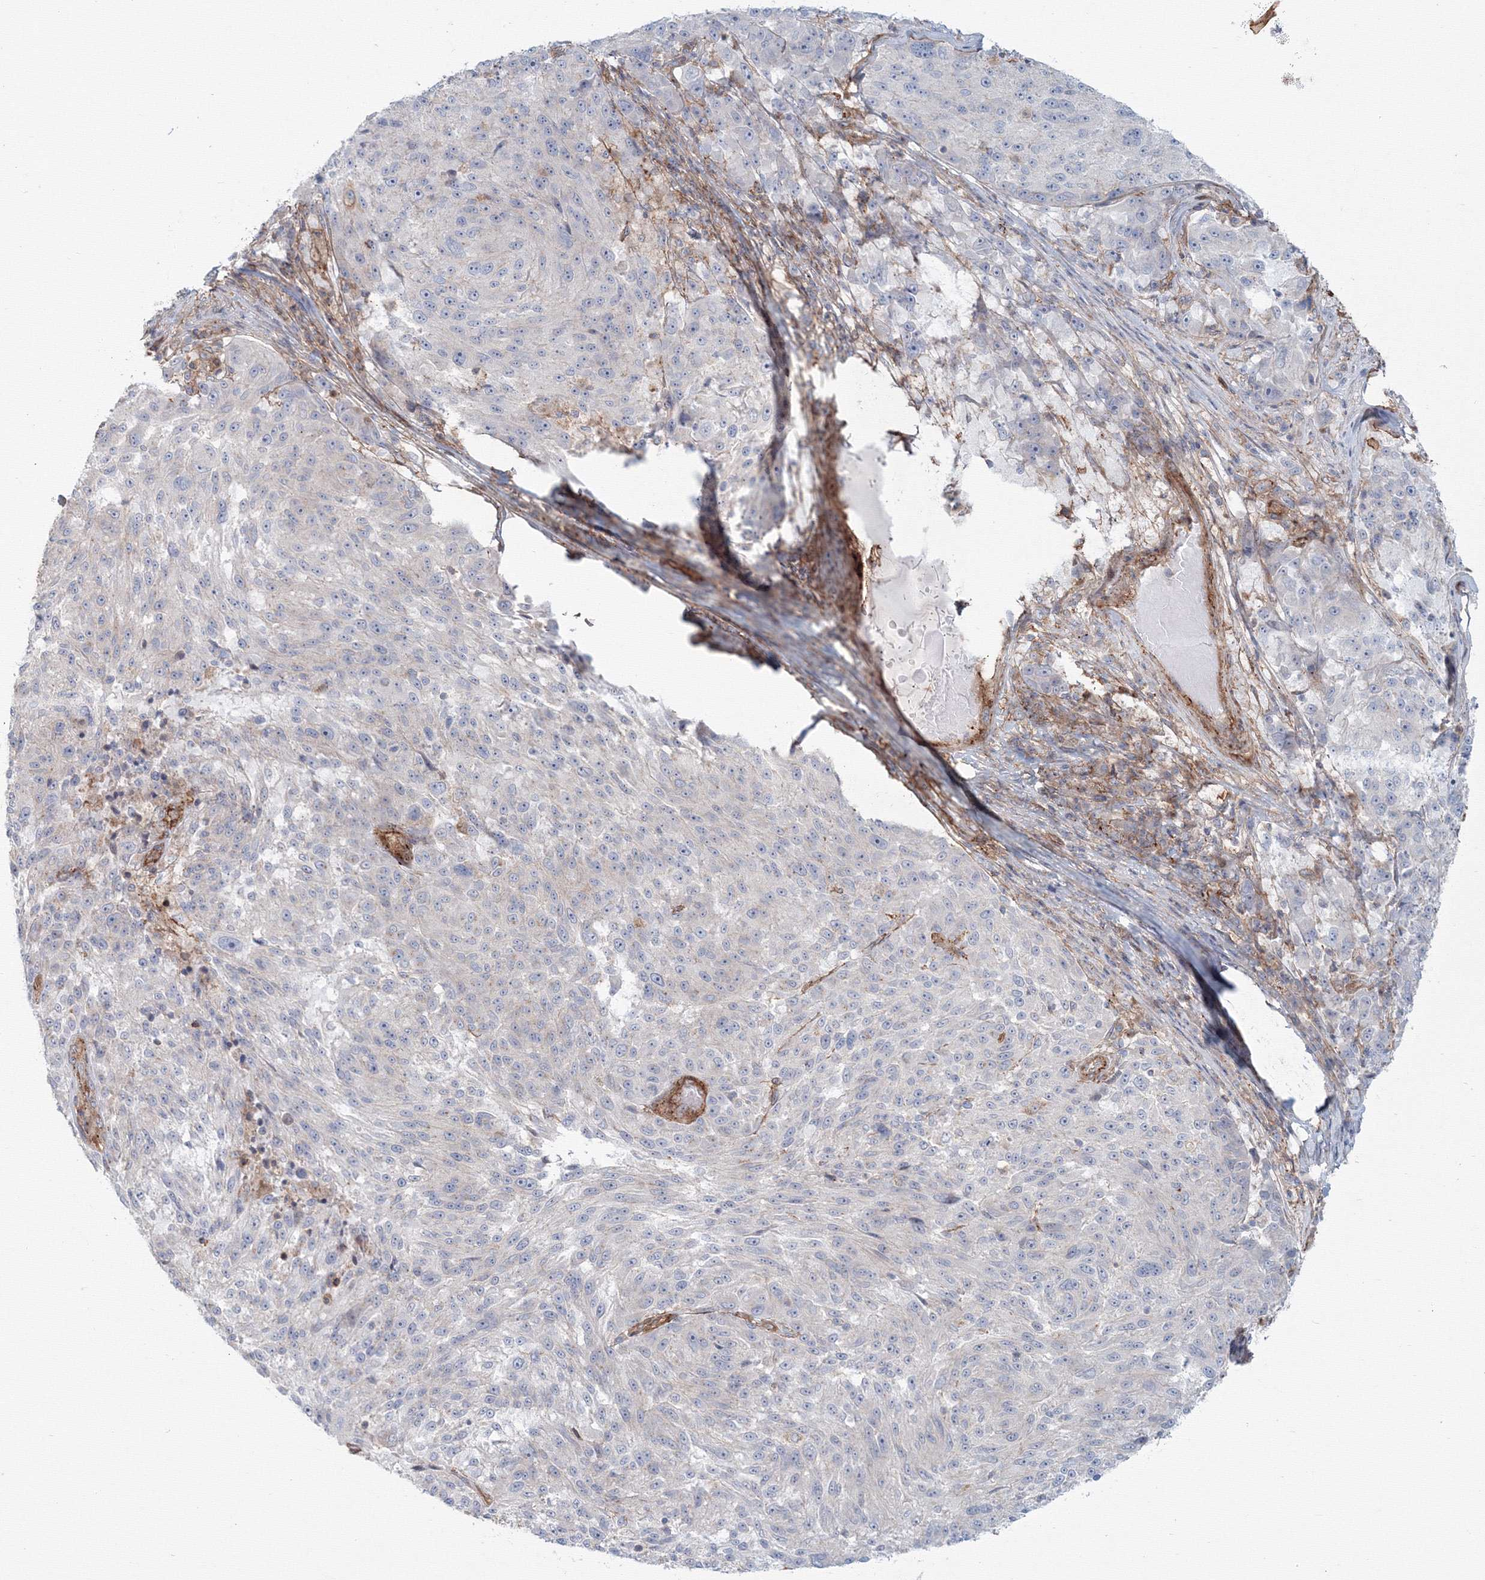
{"staining": {"intensity": "negative", "quantity": "none", "location": "none"}, "tissue": "melanoma", "cell_type": "Tumor cells", "image_type": "cancer", "snomed": [{"axis": "morphology", "description": "Malignant melanoma, NOS"}, {"axis": "topography", "description": "Skin"}], "caption": "This is an IHC photomicrograph of human malignant melanoma. There is no positivity in tumor cells.", "gene": "SH3PXD2A", "patient": {"sex": "male", "age": 53}}